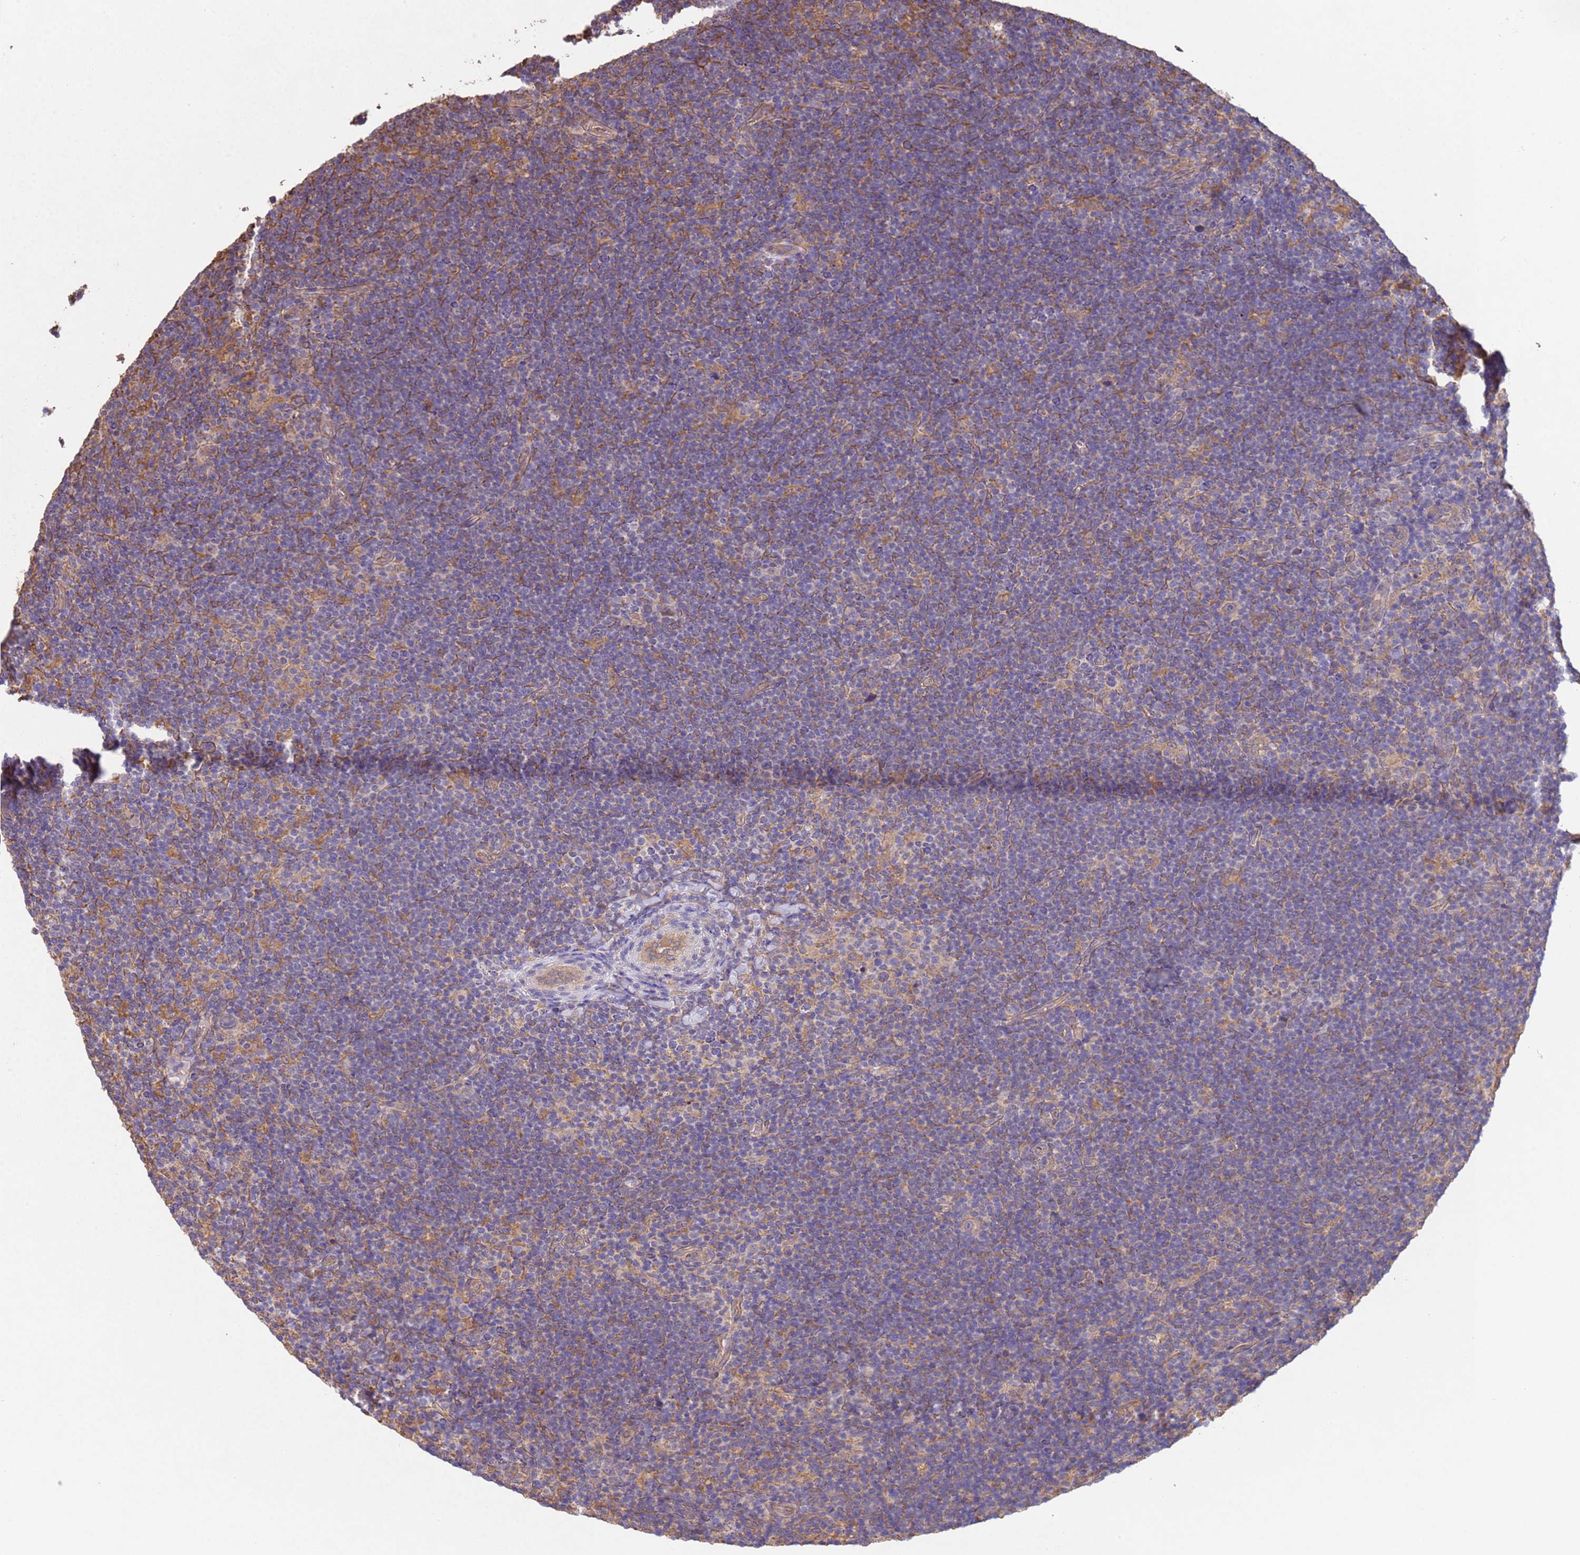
{"staining": {"intensity": "weak", "quantity": "25%-75%", "location": "cytoplasmic/membranous"}, "tissue": "lymphoma", "cell_type": "Tumor cells", "image_type": "cancer", "snomed": [{"axis": "morphology", "description": "Hodgkin's disease, NOS"}, {"axis": "topography", "description": "Lymph node"}], "caption": "Immunohistochemistry (IHC) histopathology image of neoplastic tissue: human lymphoma stained using immunohistochemistry demonstrates low levels of weak protein expression localized specifically in the cytoplasmic/membranous of tumor cells, appearing as a cytoplasmic/membranous brown color.", "gene": "NPHP1", "patient": {"sex": "female", "age": 57}}